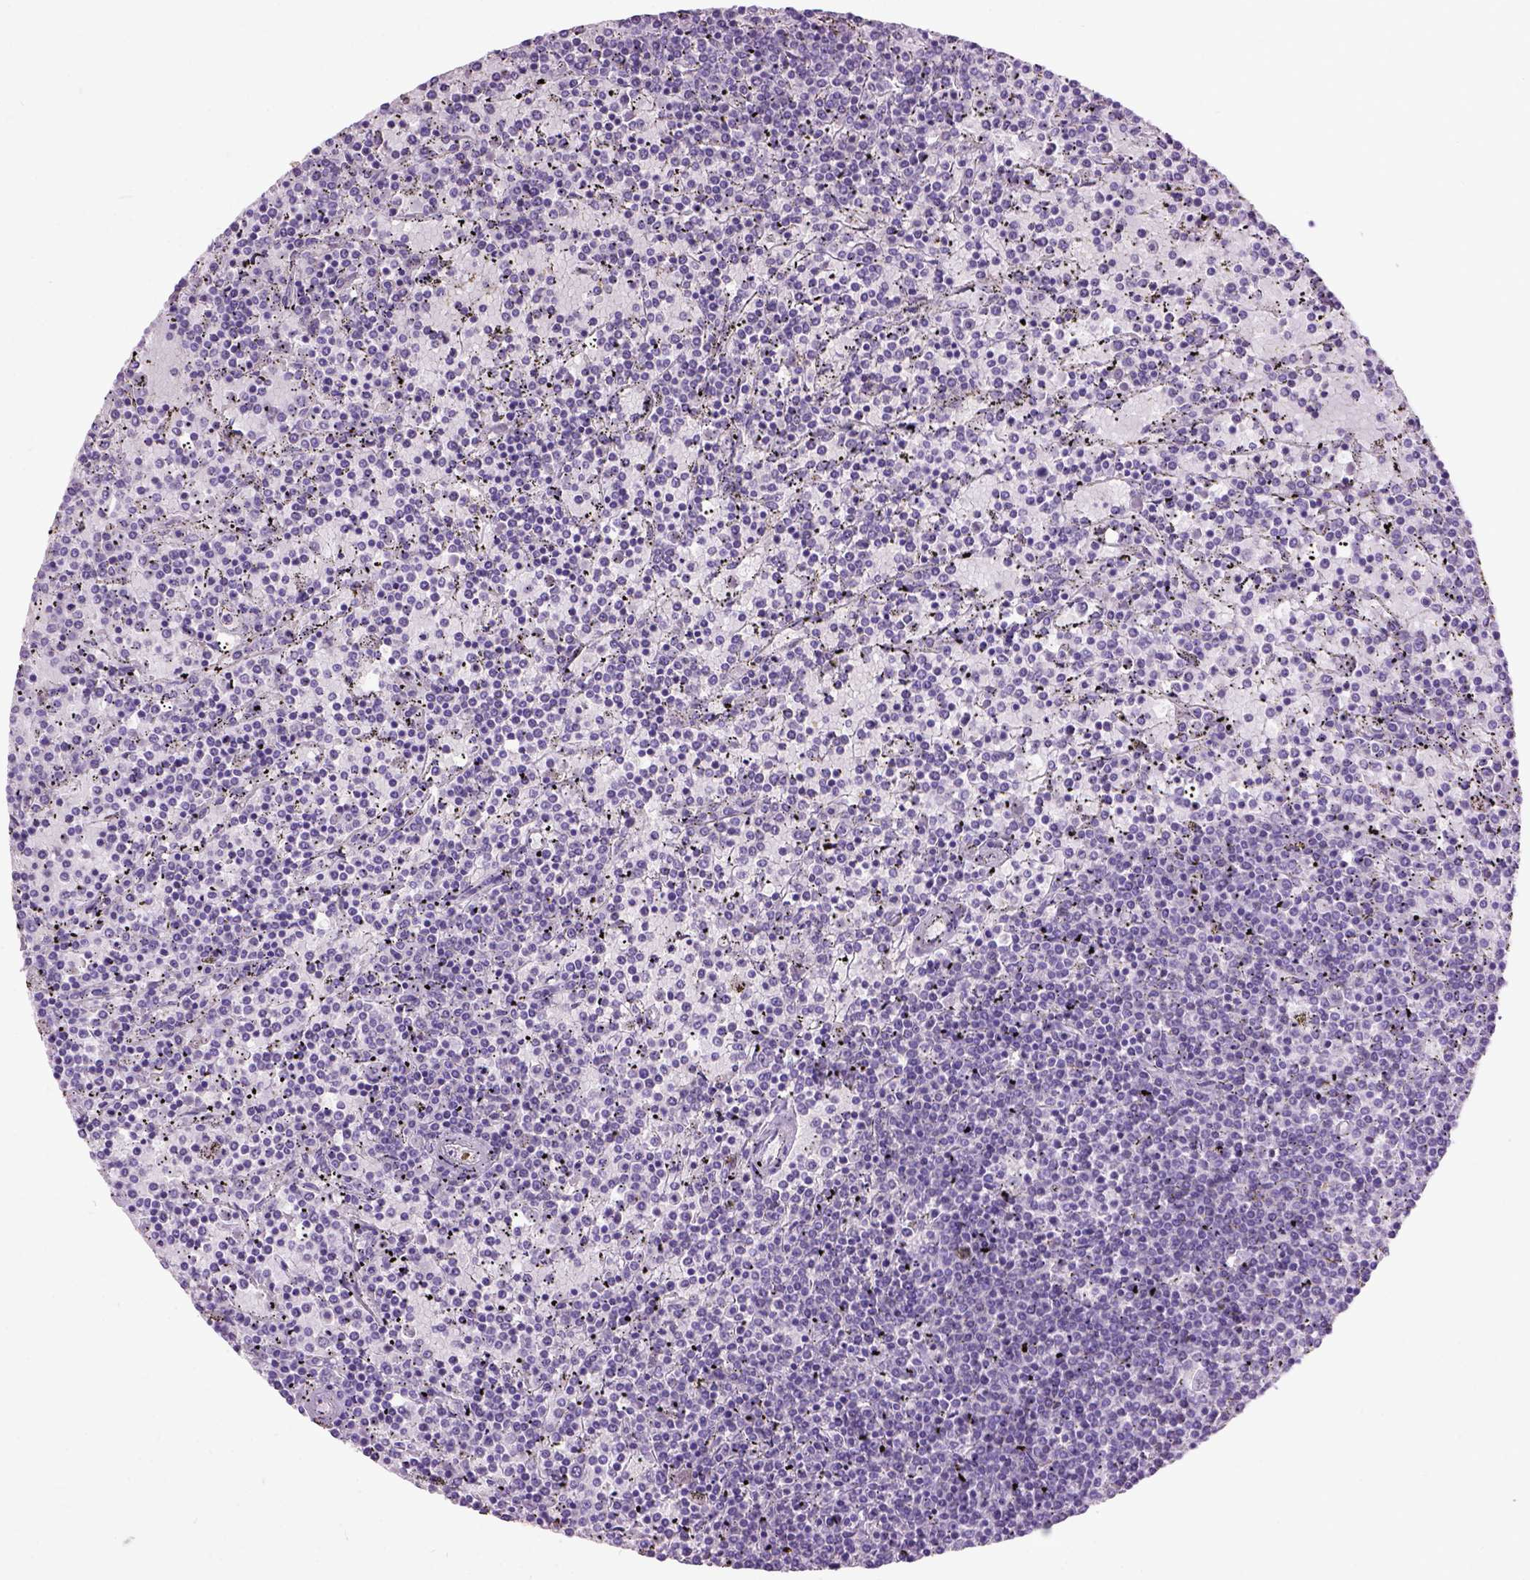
{"staining": {"intensity": "negative", "quantity": "none", "location": "none"}, "tissue": "lymphoma", "cell_type": "Tumor cells", "image_type": "cancer", "snomed": [{"axis": "morphology", "description": "Malignant lymphoma, non-Hodgkin's type, Low grade"}, {"axis": "topography", "description": "Spleen"}], "caption": "Malignant lymphoma, non-Hodgkin's type (low-grade) was stained to show a protein in brown. There is no significant positivity in tumor cells. (DAB (3,3'-diaminobenzidine) immunohistochemistry (IHC) with hematoxylin counter stain).", "gene": "MAPT", "patient": {"sex": "female", "age": 77}}